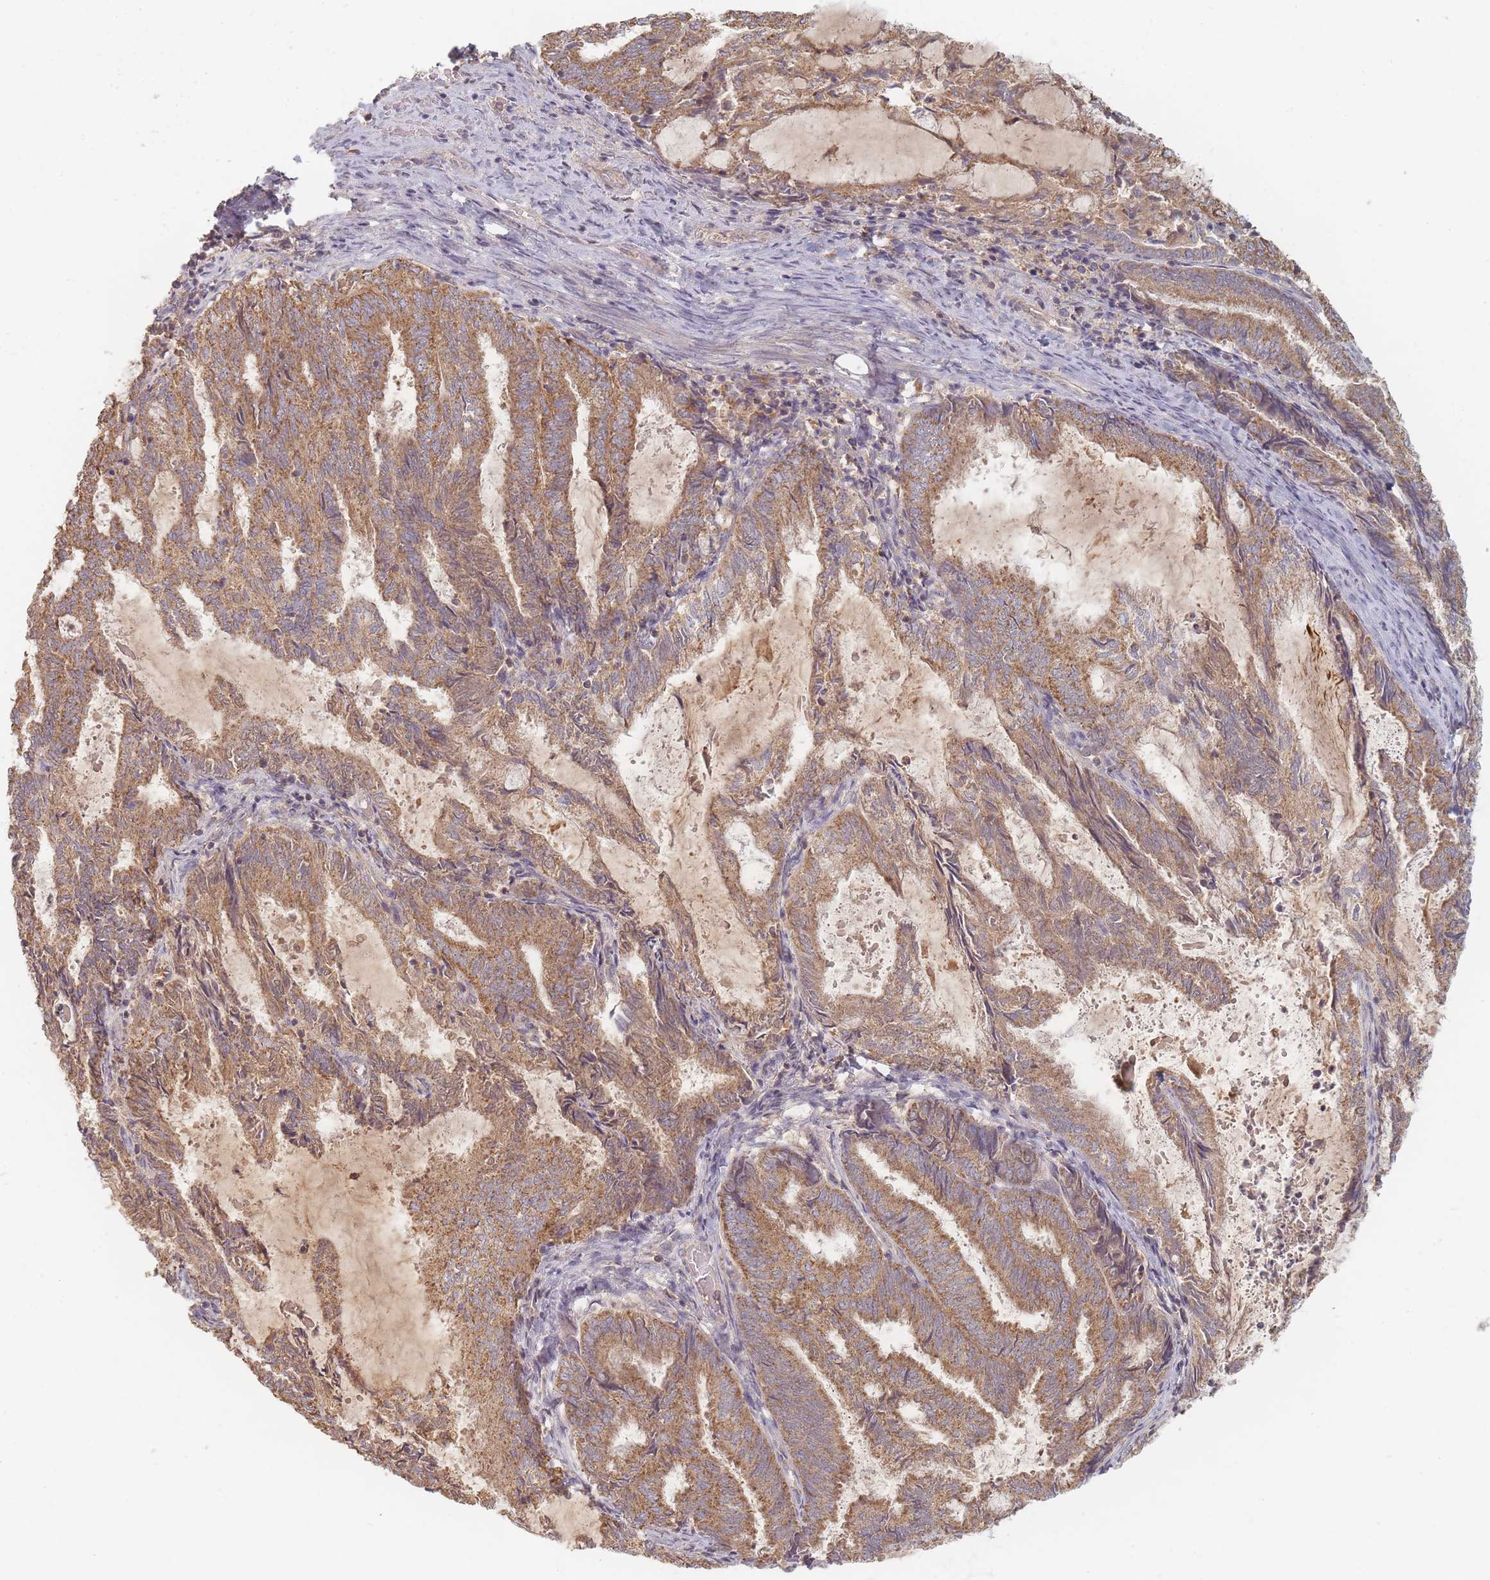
{"staining": {"intensity": "moderate", "quantity": ">75%", "location": "cytoplasmic/membranous"}, "tissue": "endometrial cancer", "cell_type": "Tumor cells", "image_type": "cancer", "snomed": [{"axis": "morphology", "description": "Adenocarcinoma, NOS"}, {"axis": "topography", "description": "Endometrium"}], "caption": "Brown immunohistochemical staining in human endometrial cancer shows moderate cytoplasmic/membranous expression in approximately >75% of tumor cells. (DAB IHC, brown staining for protein, blue staining for nuclei).", "gene": "SLC35F3", "patient": {"sex": "female", "age": 80}}